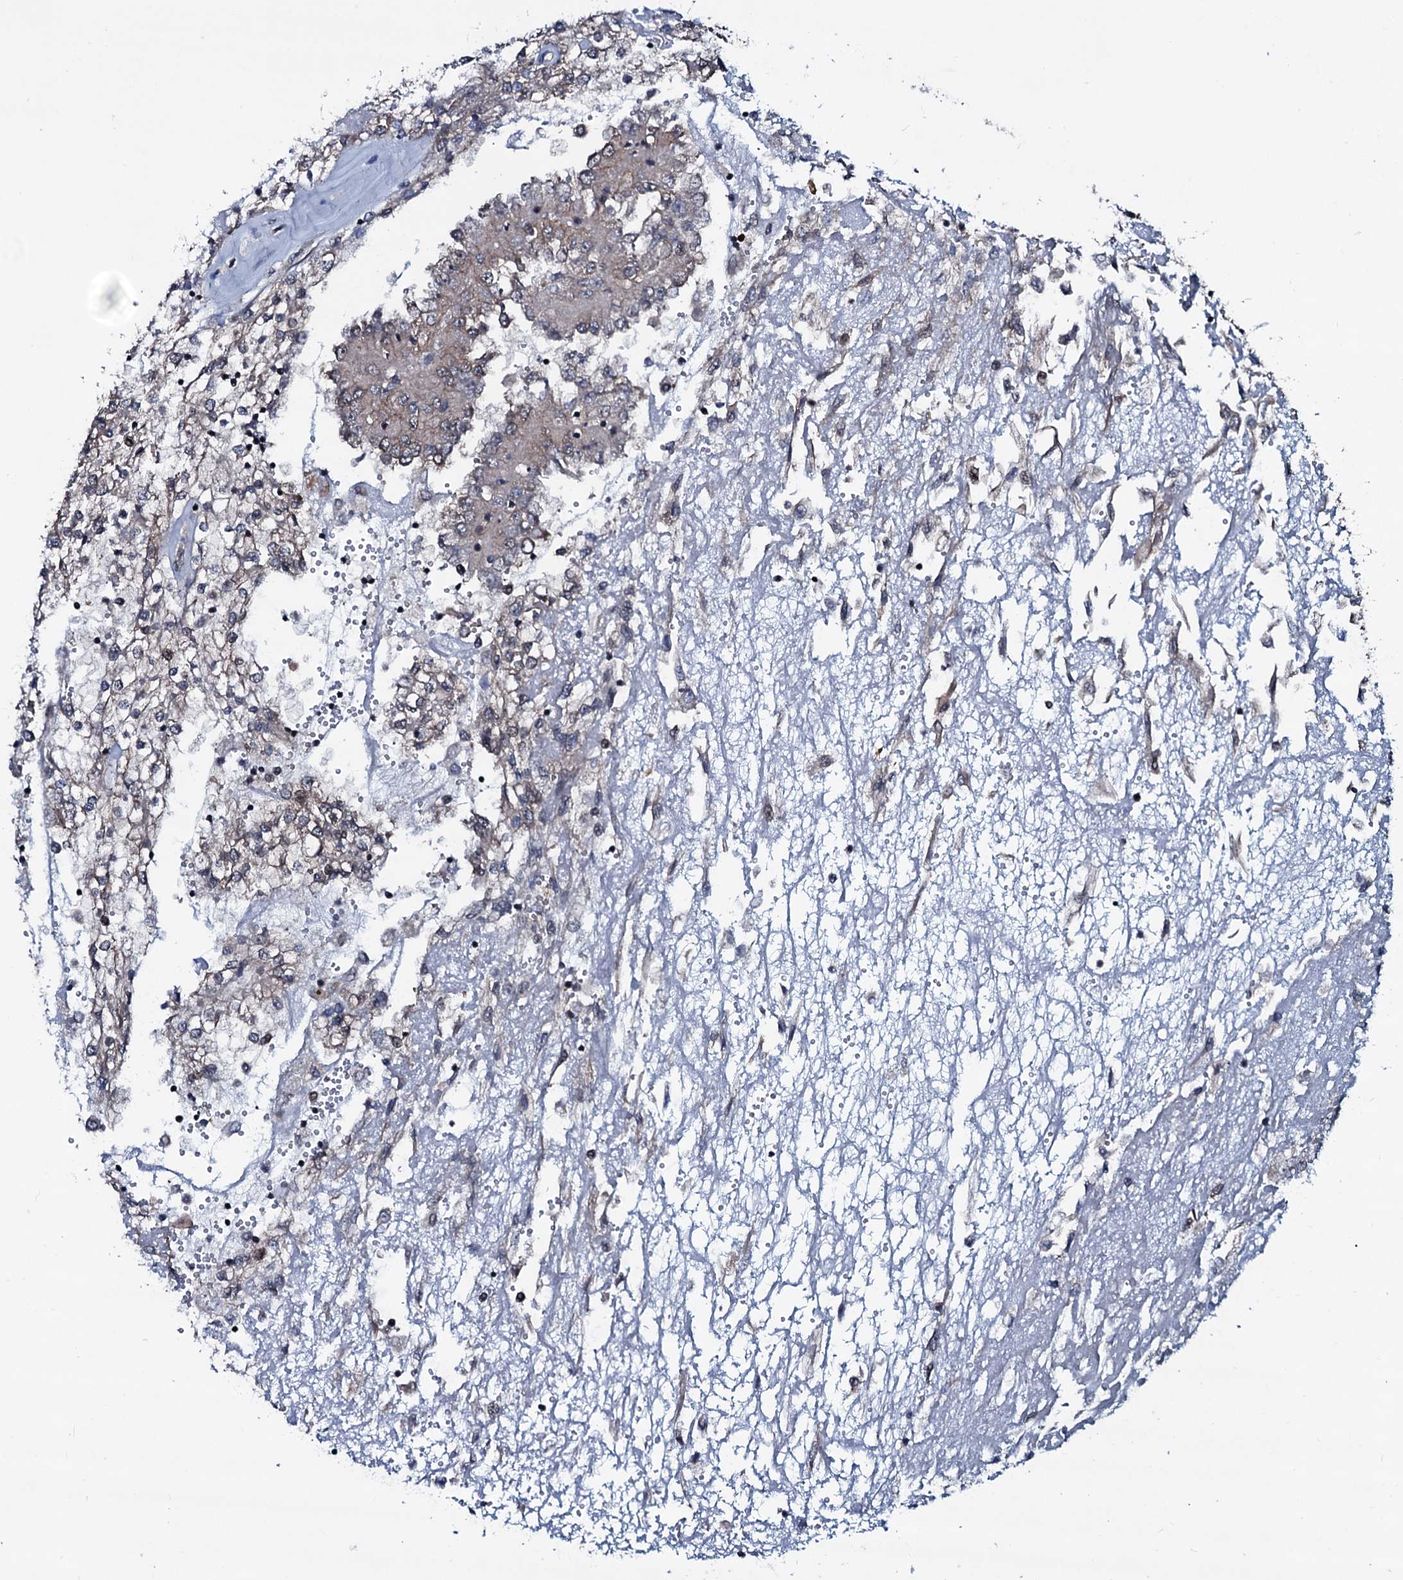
{"staining": {"intensity": "weak", "quantity": "25%-75%", "location": "cytoplasmic/membranous"}, "tissue": "renal cancer", "cell_type": "Tumor cells", "image_type": "cancer", "snomed": [{"axis": "morphology", "description": "Adenocarcinoma, NOS"}, {"axis": "topography", "description": "Kidney"}], "caption": "An IHC photomicrograph of tumor tissue is shown. Protein staining in brown highlights weak cytoplasmic/membranous positivity in renal cancer (adenocarcinoma) within tumor cells. Immunohistochemistry stains the protein in brown and the nuclei are stained blue.", "gene": "OGFOD2", "patient": {"sex": "female", "age": 52}}